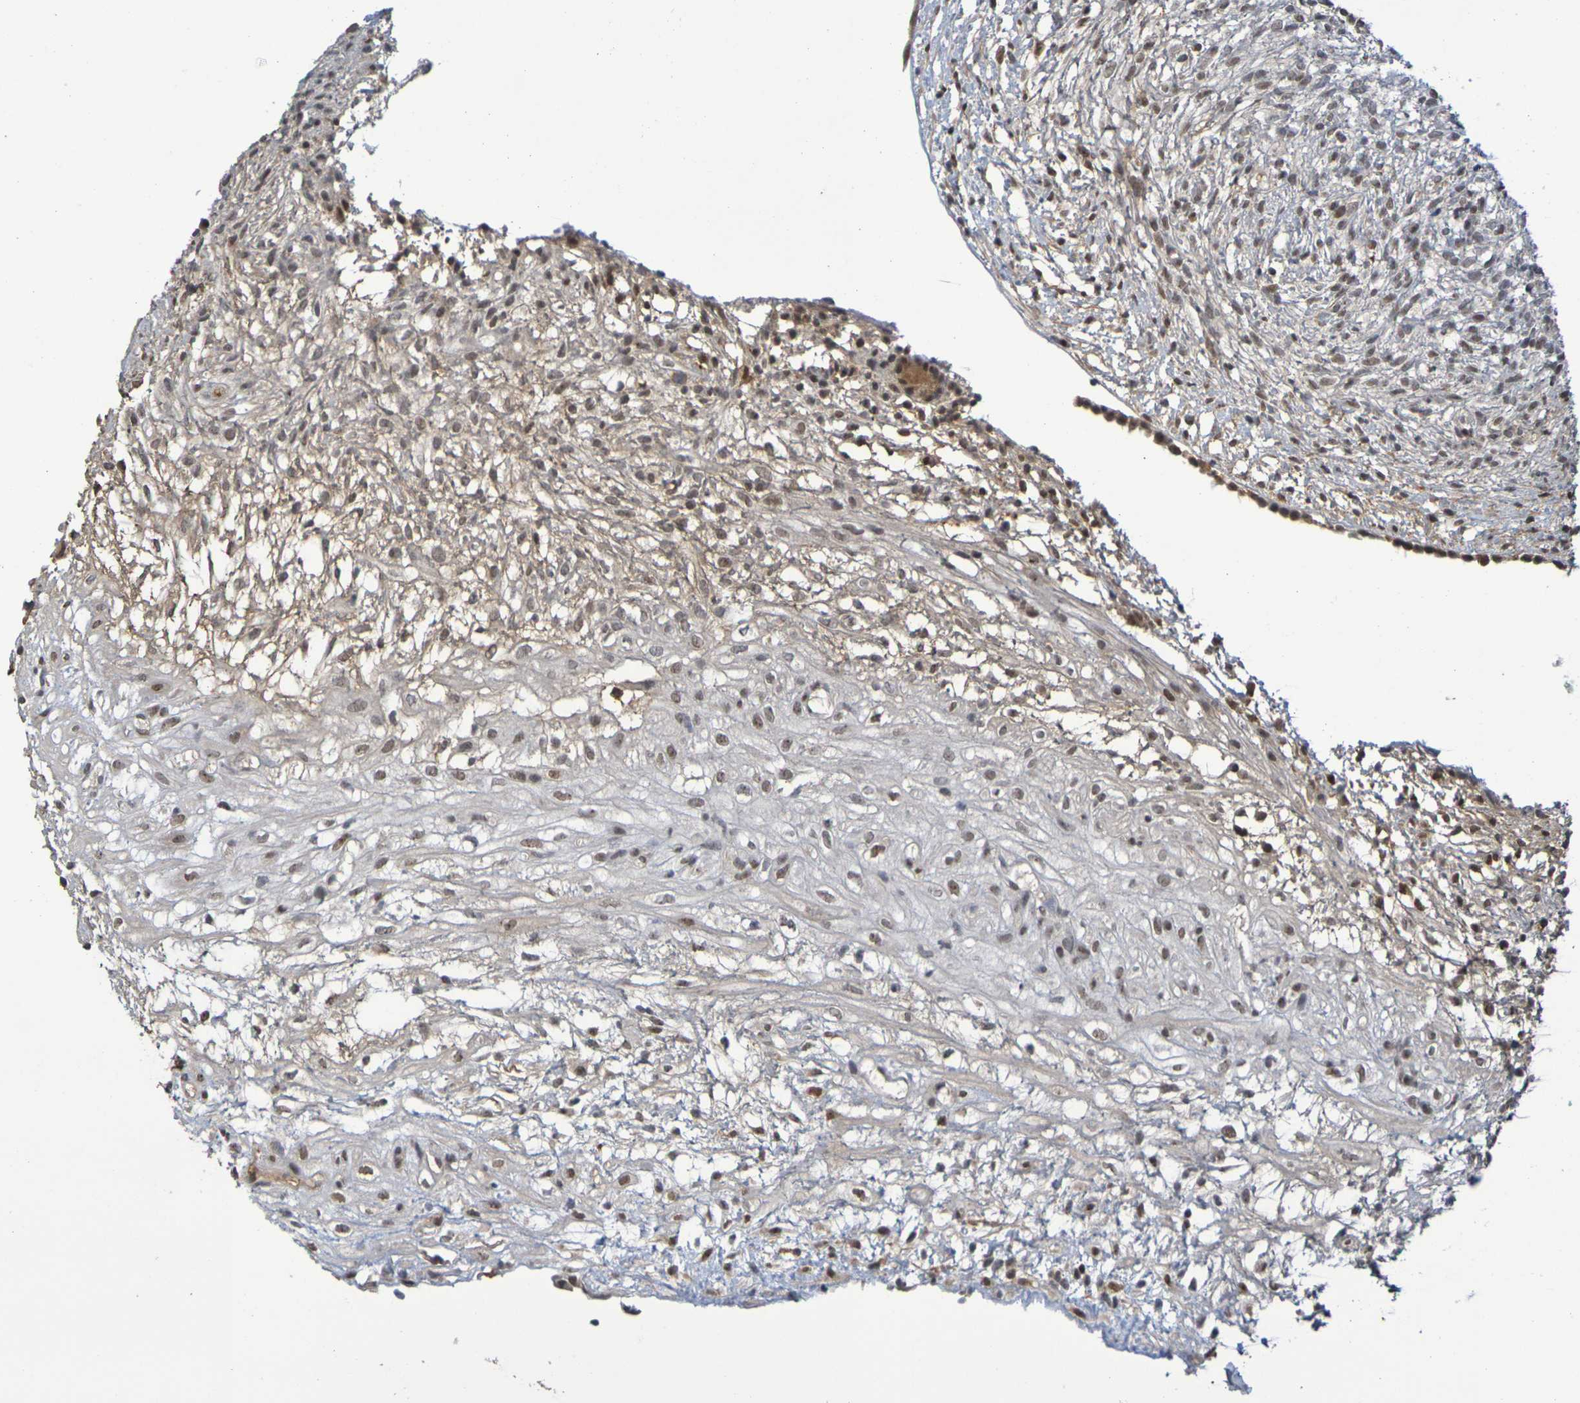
{"staining": {"intensity": "moderate", "quantity": ">75%", "location": "cytoplasmic/membranous,nuclear"}, "tissue": "ovary", "cell_type": "Ovarian stroma cells", "image_type": "normal", "snomed": [{"axis": "morphology", "description": "Normal tissue, NOS"}, {"axis": "morphology", "description": "Cyst, NOS"}, {"axis": "topography", "description": "Ovary"}], "caption": "DAB (3,3'-diaminobenzidine) immunohistochemical staining of benign ovary demonstrates moderate cytoplasmic/membranous,nuclear protein expression in about >75% of ovarian stroma cells.", "gene": "TERF2", "patient": {"sex": "female", "age": 18}}